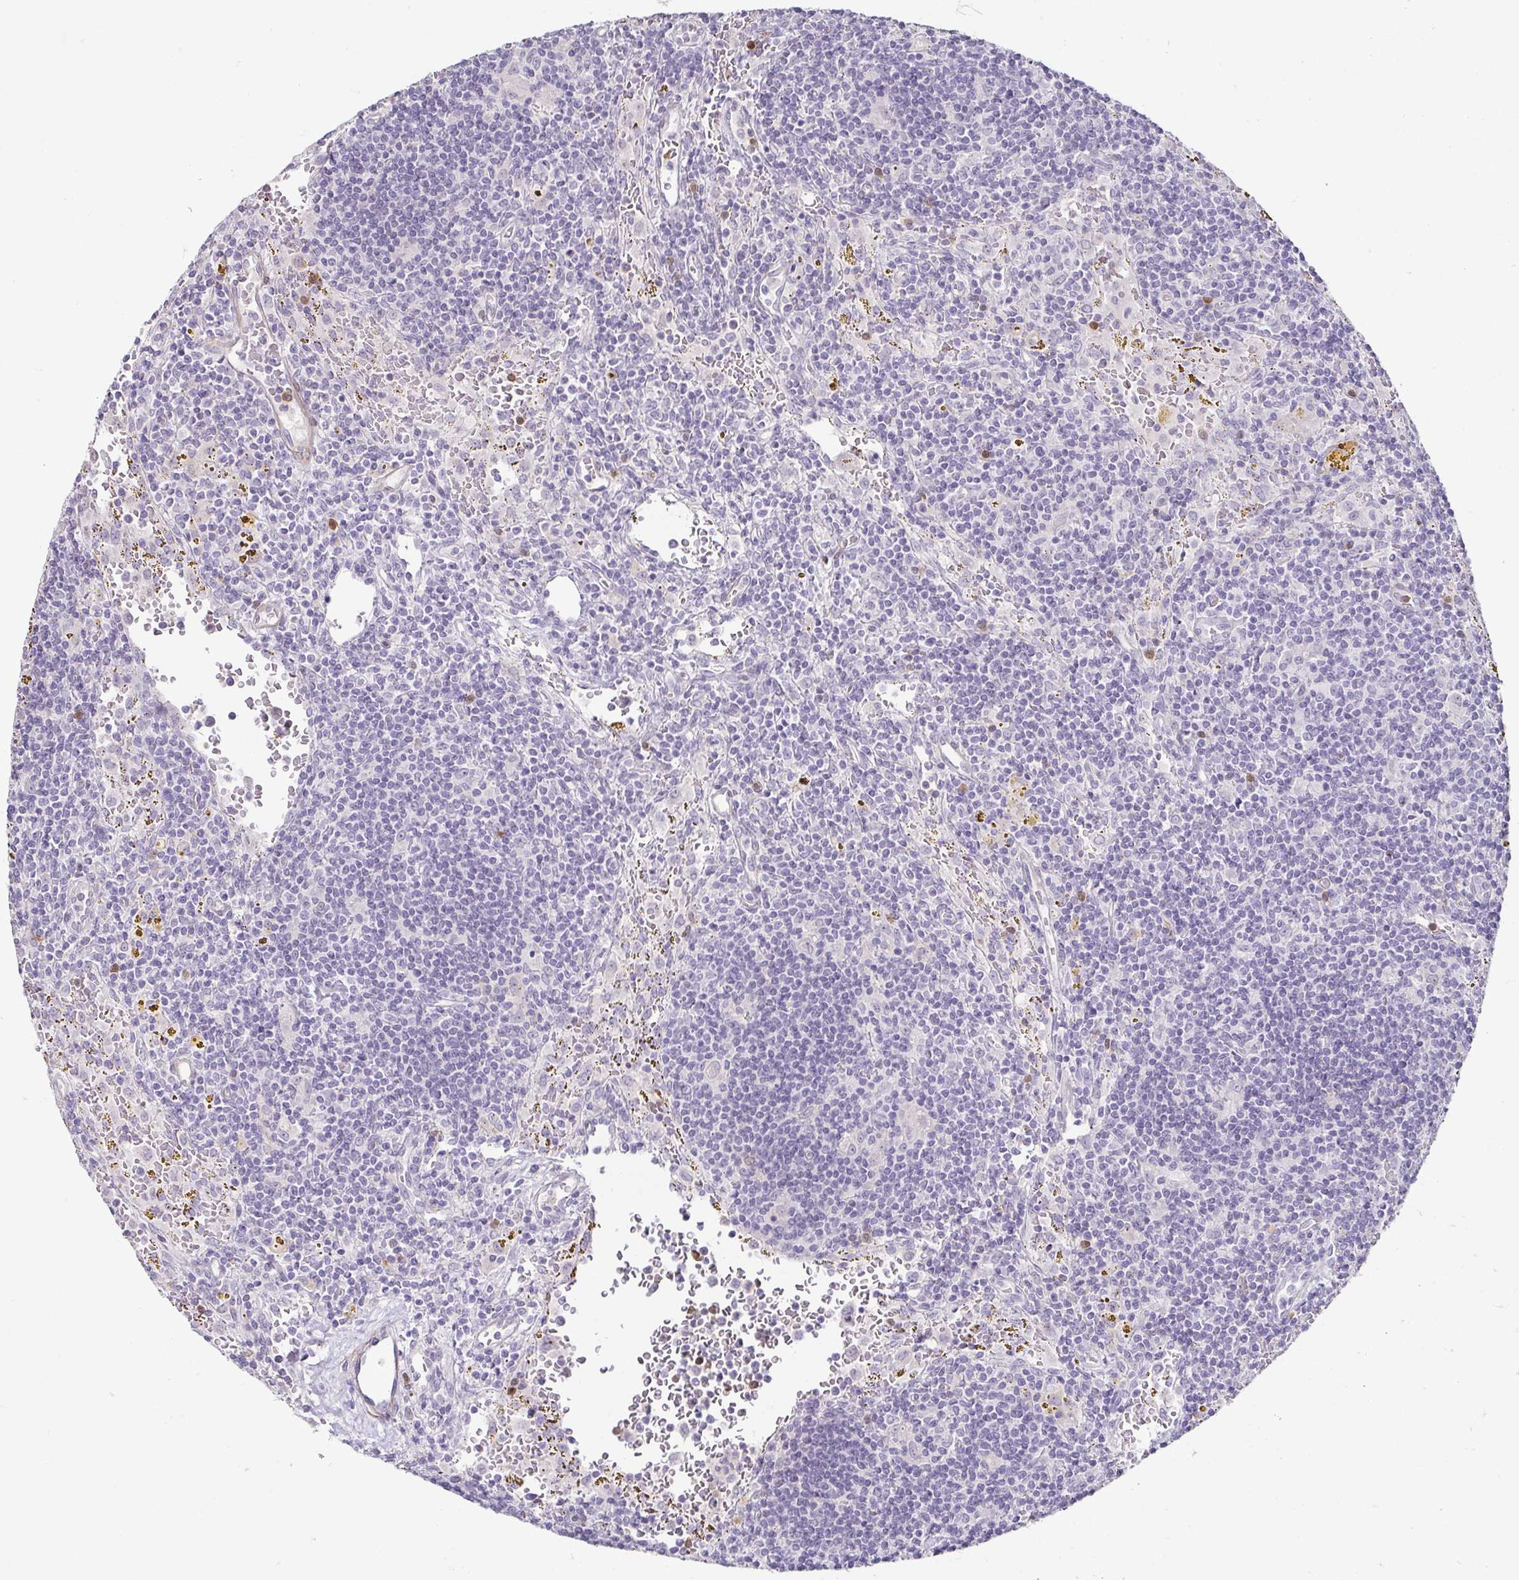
{"staining": {"intensity": "negative", "quantity": "none", "location": "none"}, "tissue": "lymphoma", "cell_type": "Tumor cells", "image_type": "cancer", "snomed": [{"axis": "morphology", "description": "Malignant lymphoma, non-Hodgkin's type, Low grade"}, {"axis": "topography", "description": "Spleen"}], "caption": "Immunohistochemical staining of lymphoma displays no significant staining in tumor cells.", "gene": "HOPX", "patient": {"sex": "female", "age": 70}}